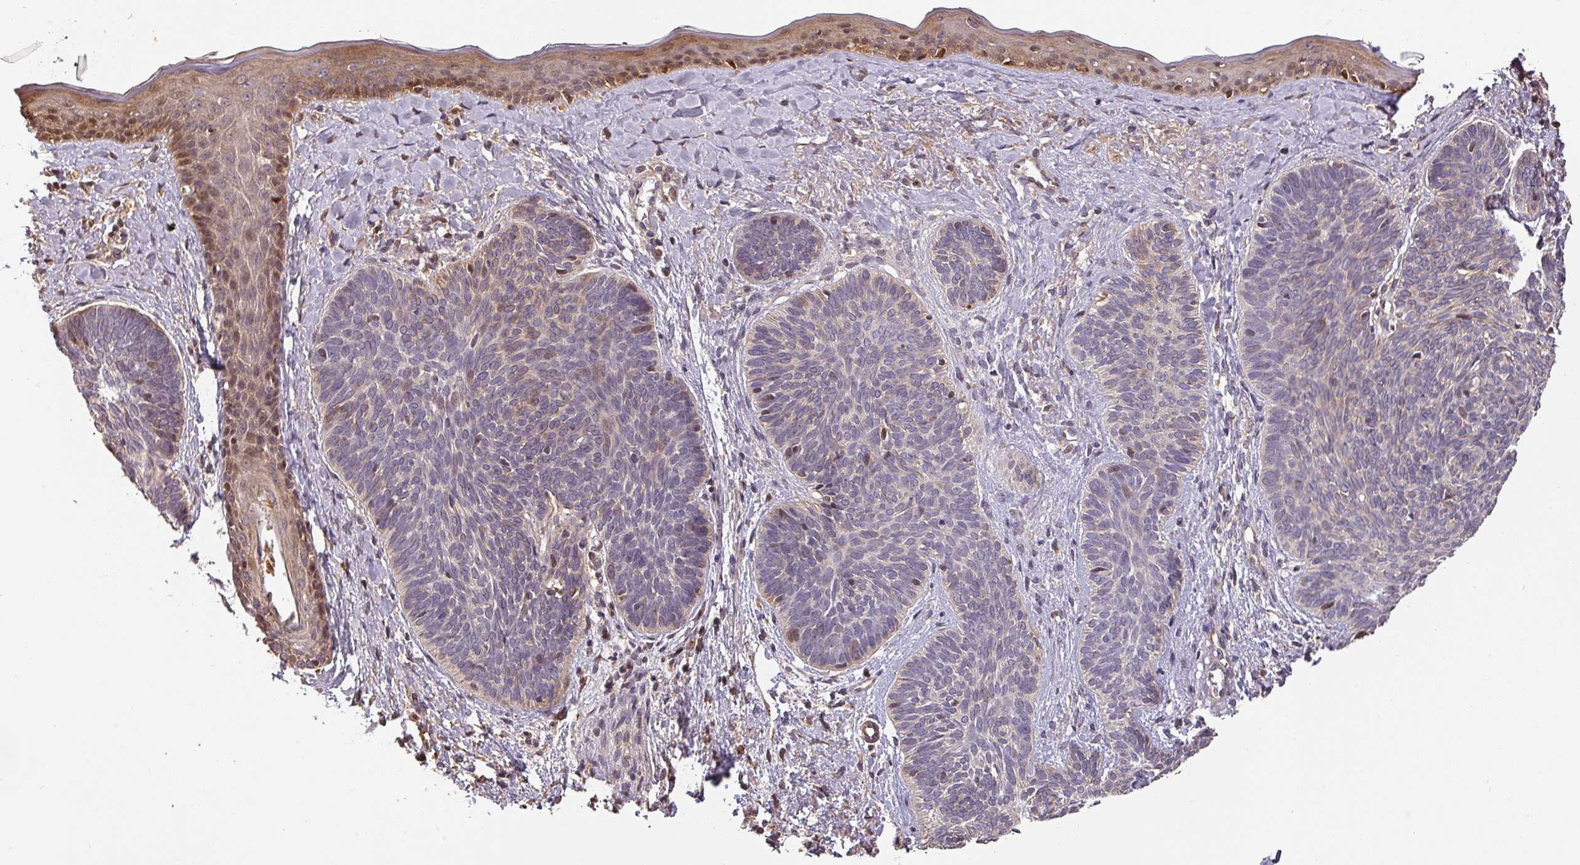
{"staining": {"intensity": "negative", "quantity": "none", "location": "none"}, "tissue": "skin cancer", "cell_type": "Tumor cells", "image_type": "cancer", "snomed": [{"axis": "morphology", "description": "Basal cell carcinoma"}, {"axis": "topography", "description": "Skin"}], "caption": "This photomicrograph is of skin basal cell carcinoma stained with IHC to label a protein in brown with the nuclei are counter-stained blue. There is no positivity in tumor cells. (DAB immunohistochemistry (IHC) visualized using brightfield microscopy, high magnification).", "gene": "BPIFB3", "patient": {"sex": "female", "age": 81}}